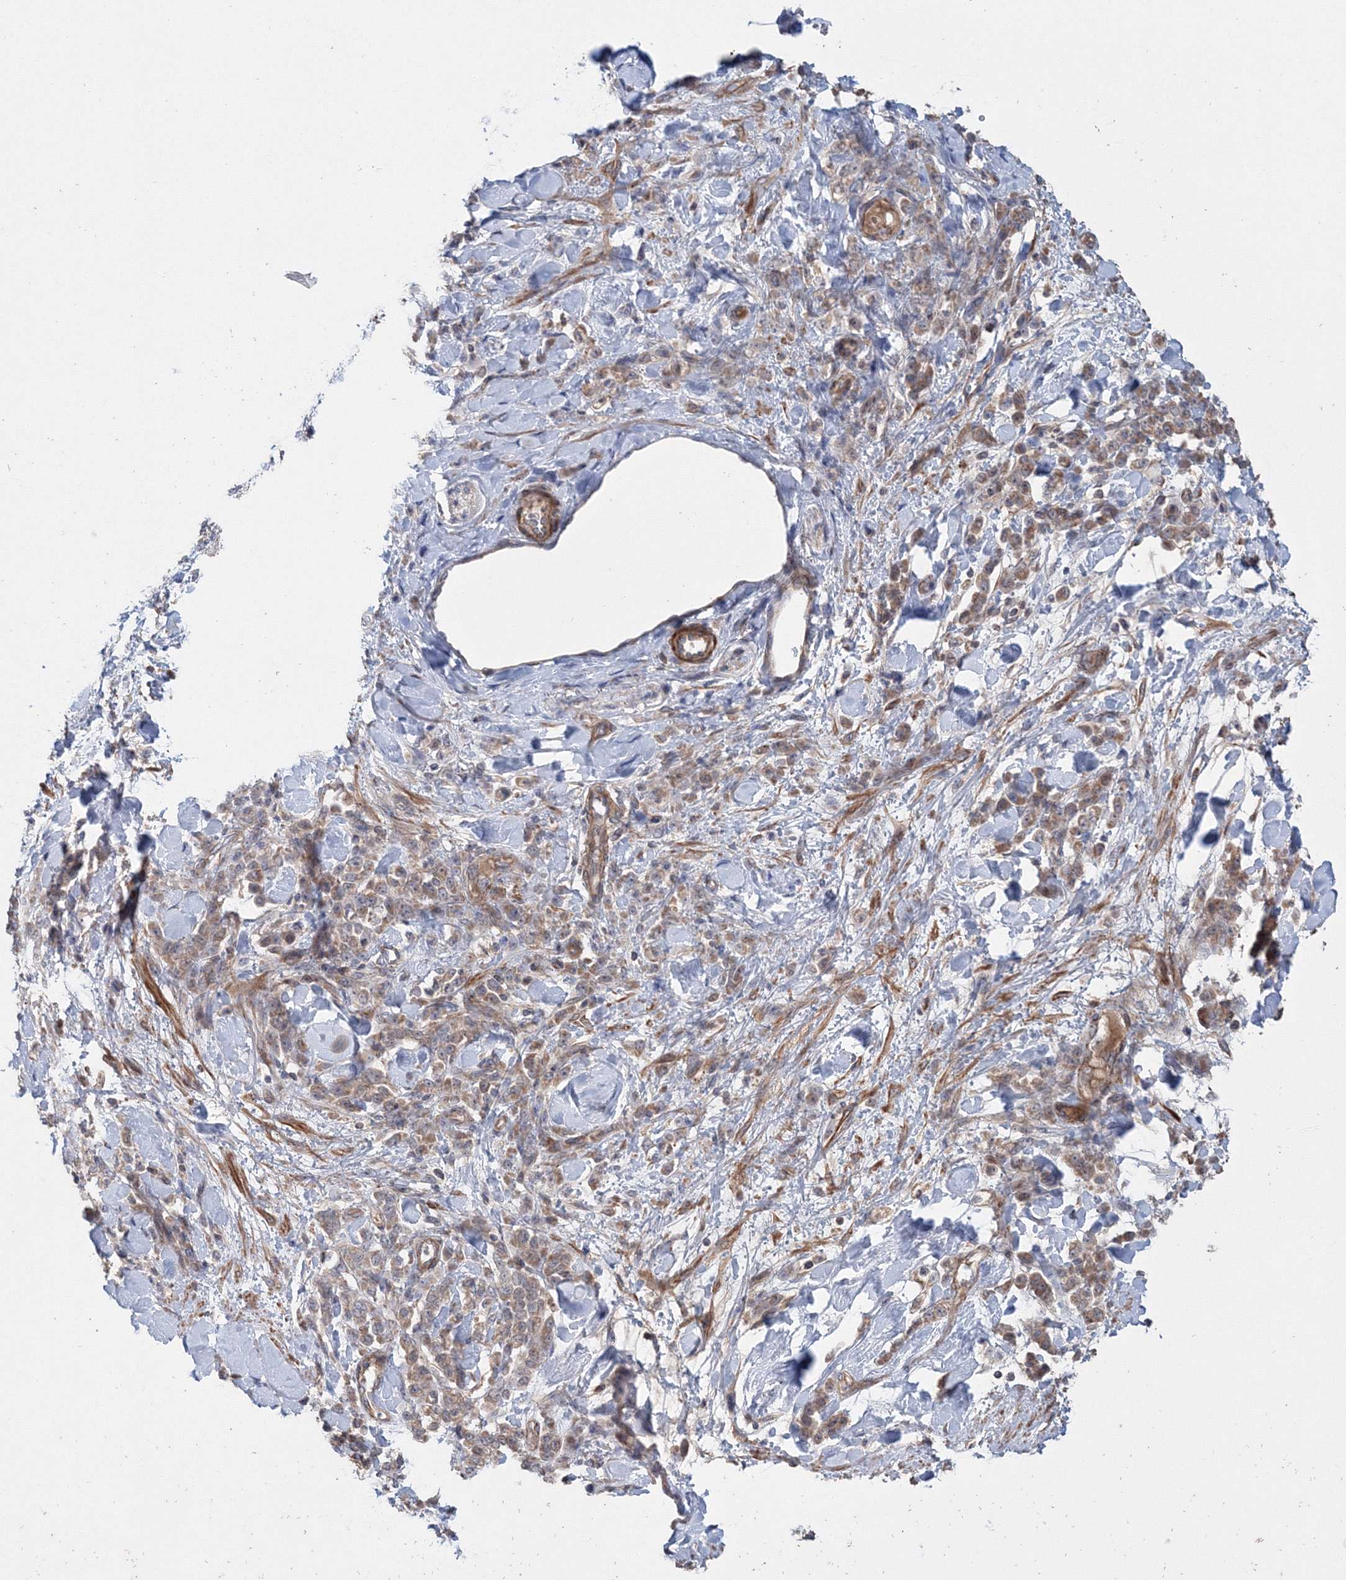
{"staining": {"intensity": "weak", "quantity": ">75%", "location": "cytoplasmic/membranous"}, "tissue": "stomach cancer", "cell_type": "Tumor cells", "image_type": "cancer", "snomed": [{"axis": "morphology", "description": "Normal tissue, NOS"}, {"axis": "morphology", "description": "Adenocarcinoma, NOS"}, {"axis": "topography", "description": "Stomach"}], "caption": "Brown immunohistochemical staining in adenocarcinoma (stomach) exhibits weak cytoplasmic/membranous positivity in about >75% of tumor cells.", "gene": "NOA1", "patient": {"sex": "male", "age": 82}}